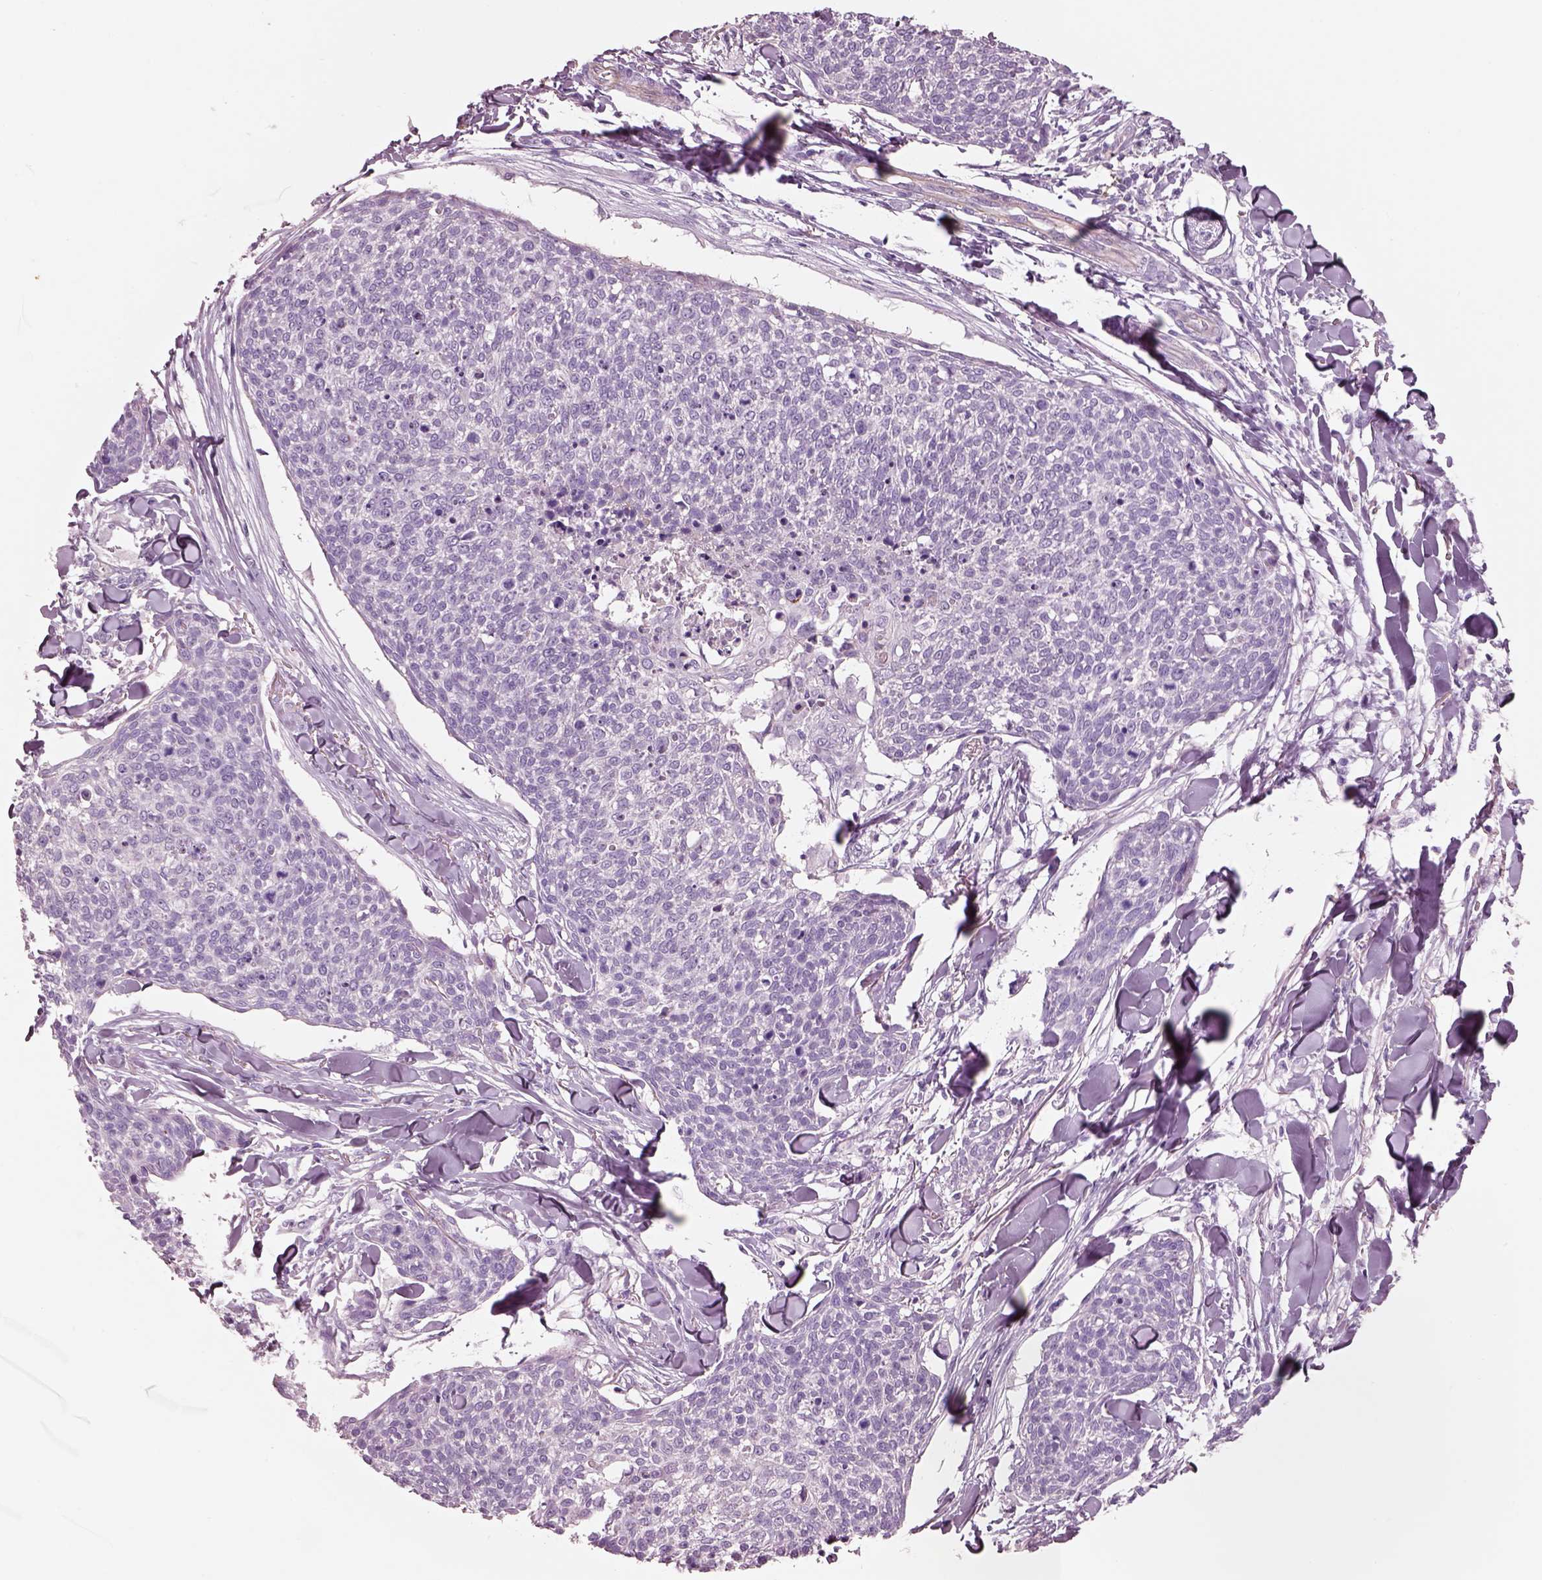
{"staining": {"intensity": "negative", "quantity": "none", "location": "none"}, "tissue": "skin cancer", "cell_type": "Tumor cells", "image_type": "cancer", "snomed": [{"axis": "morphology", "description": "Squamous cell carcinoma, NOS"}, {"axis": "topography", "description": "Skin"}, {"axis": "topography", "description": "Vulva"}], "caption": "Human skin cancer (squamous cell carcinoma) stained for a protein using immunohistochemistry reveals no positivity in tumor cells.", "gene": "IGLL1", "patient": {"sex": "female", "age": 75}}